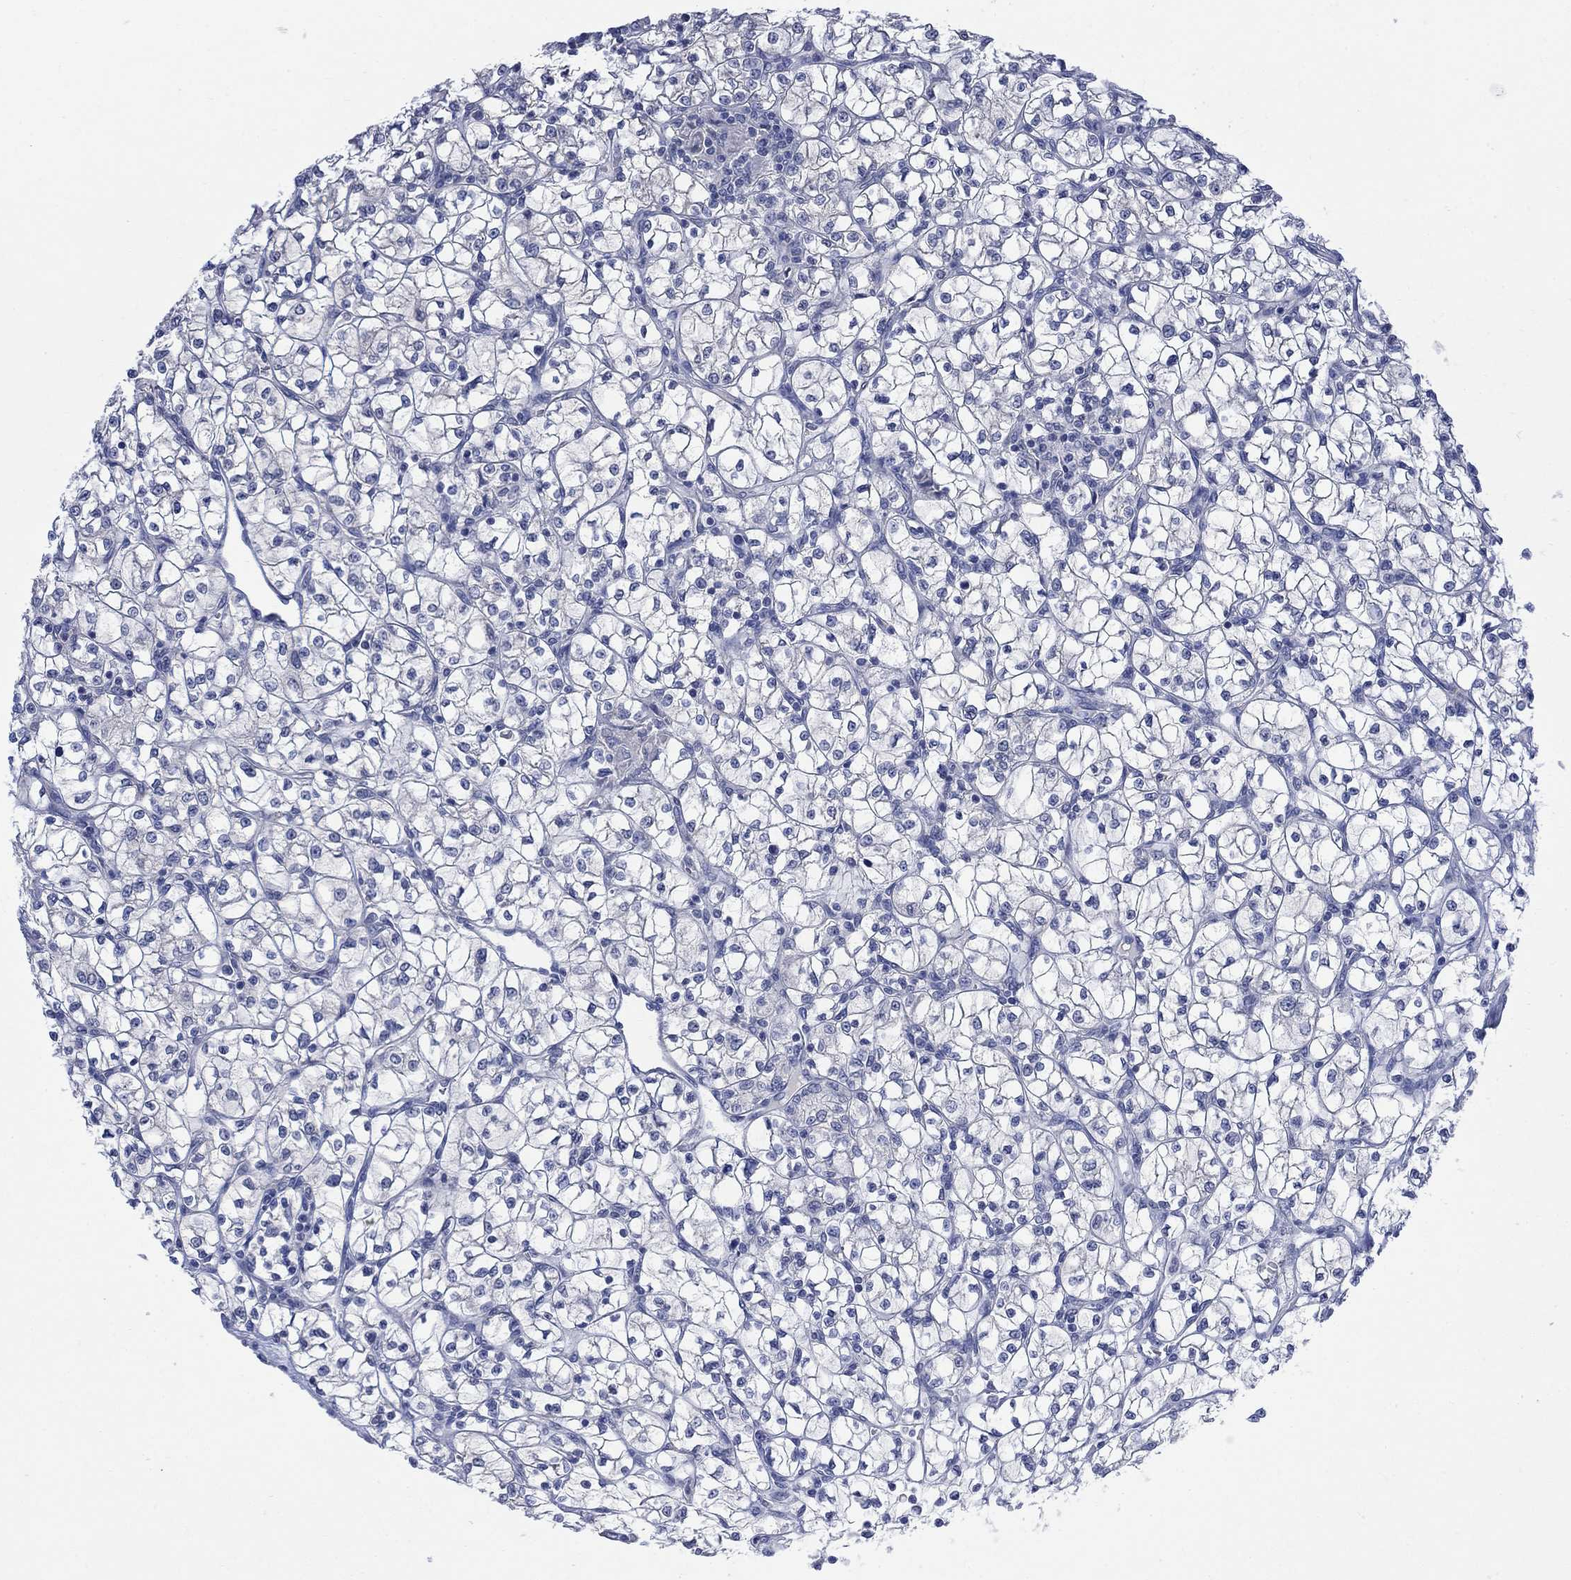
{"staining": {"intensity": "negative", "quantity": "none", "location": "none"}, "tissue": "renal cancer", "cell_type": "Tumor cells", "image_type": "cancer", "snomed": [{"axis": "morphology", "description": "Adenocarcinoma, NOS"}, {"axis": "topography", "description": "Kidney"}], "caption": "Adenocarcinoma (renal) was stained to show a protein in brown. There is no significant positivity in tumor cells.", "gene": "FBP2", "patient": {"sex": "female", "age": 64}}